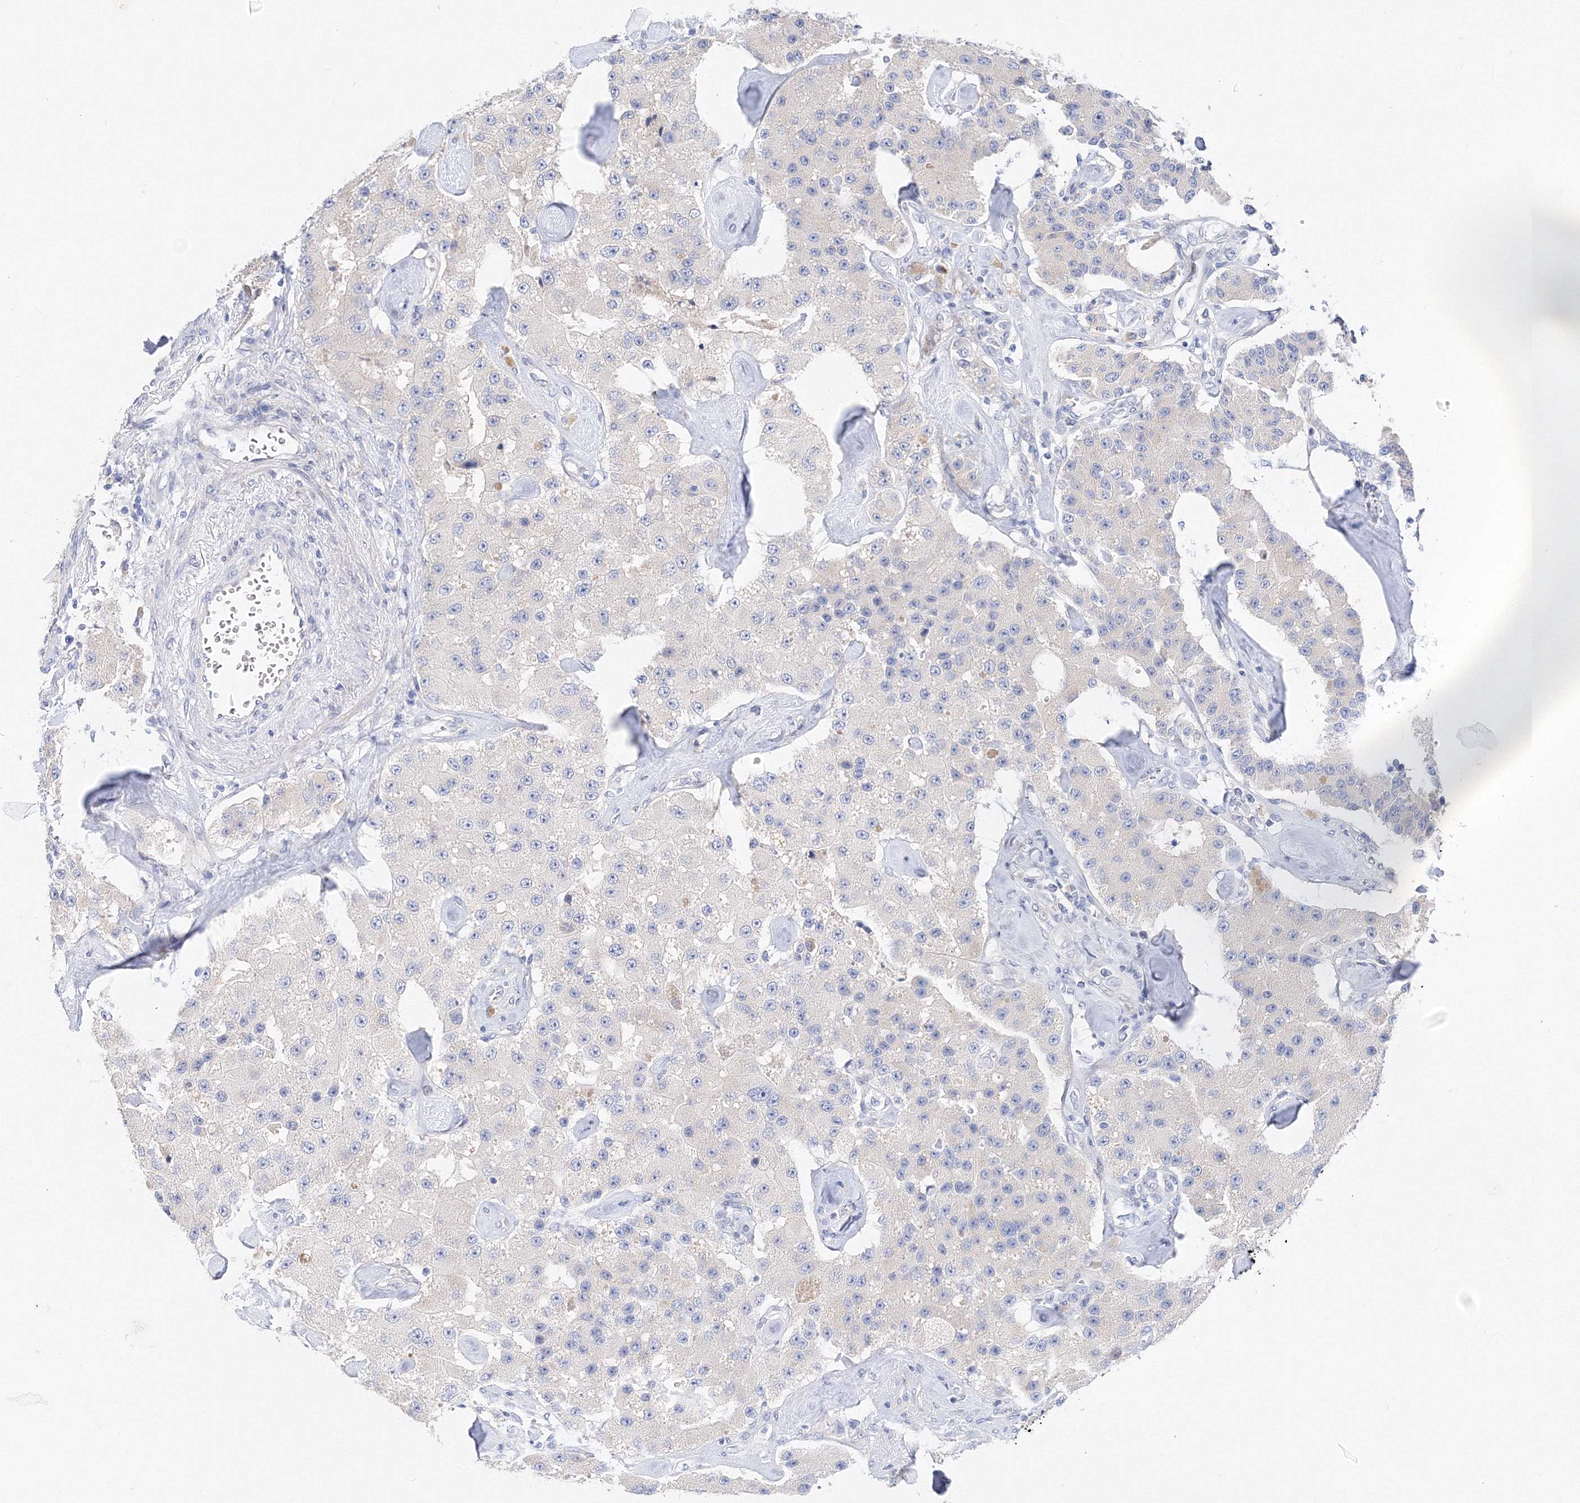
{"staining": {"intensity": "negative", "quantity": "none", "location": "none"}, "tissue": "carcinoid", "cell_type": "Tumor cells", "image_type": "cancer", "snomed": [{"axis": "morphology", "description": "Carcinoid, malignant, NOS"}, {"axis": "topography", "description": "Pancreas"}], "caption": "Protein analysis of carcinoid exhibits no significant expression in tumor cells.", "gene": "TAMM41", "patient": {"sex": "male", "age": 41}}